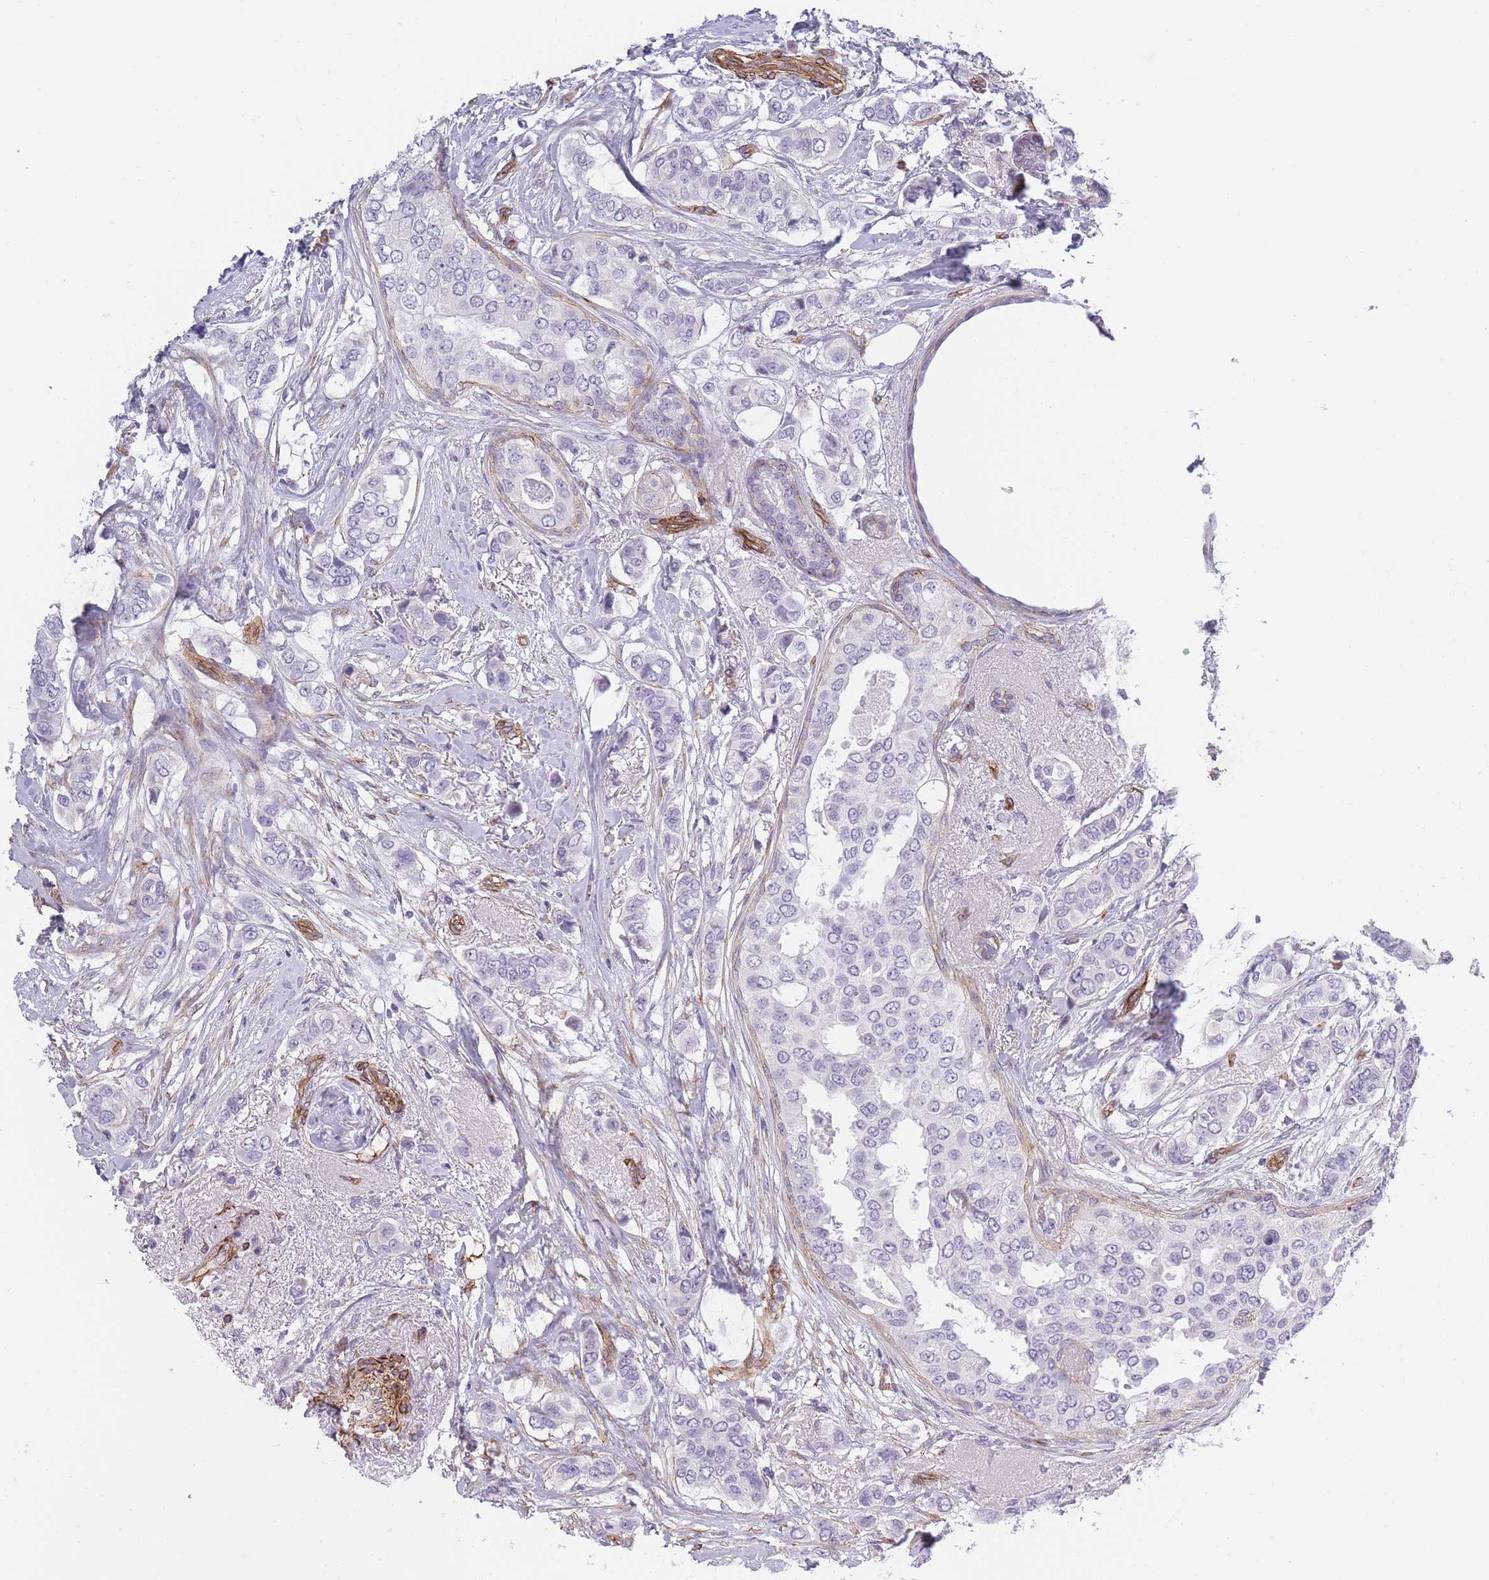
{"staining": {"intensity": "negative", "quantity": "none", "location": "none"}, "tissue": "breast cancer", "cell_type": "Tumor cells", "image_type": "cancer", "snomed": [{"axis": "morphology", "description": "Lobular carcinoma"}, {"axis": "topography", "description": "Breast"}], "caption": "Image shows no significant protein staining in tumor cells of breast cancer.", "gene": "OR6B3", "patient": {"sex": "female", "age": 51}}